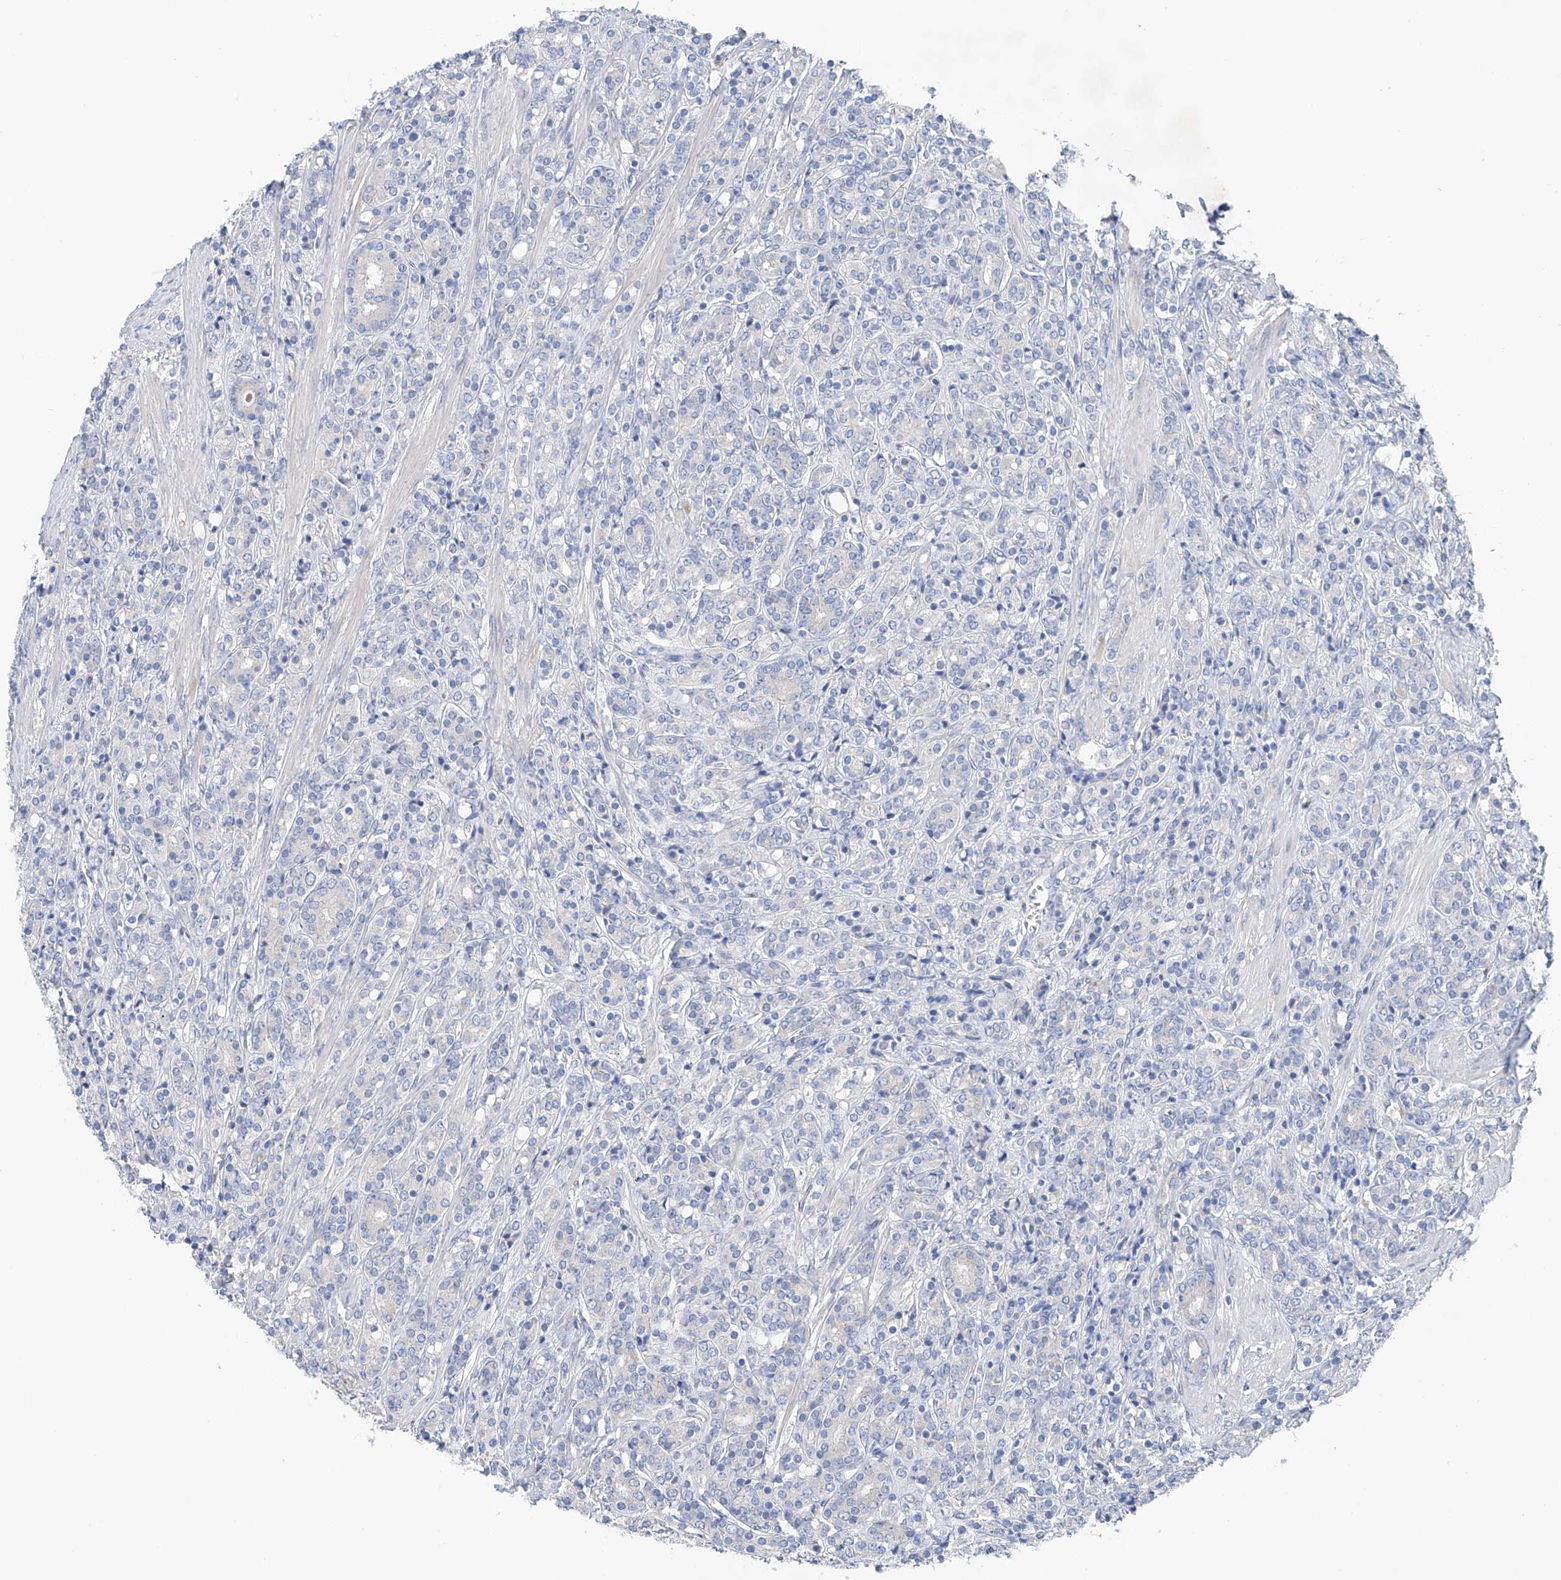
{"staining": {"intensity": "negative", "quantity": "none", "location": "none"}, "tissue": "prostate cancer", "cell_type": "Tumor cells", "image_type": "cancer", "snomed": [{"axis": "morphology", "description": "Adenocarcinoma, High grade"}, {"axis": "topography", "description": "Prostate"}], "caption": "A high-resolution histopathology image shows immunohistochemistry (IHC) staining of adenocarcinoma (high-grade) (prostate), which demonstrates no significant expression in tumor cells.", "gene": "CEP85L", "patient": {"sex": "male", "age": 62}}